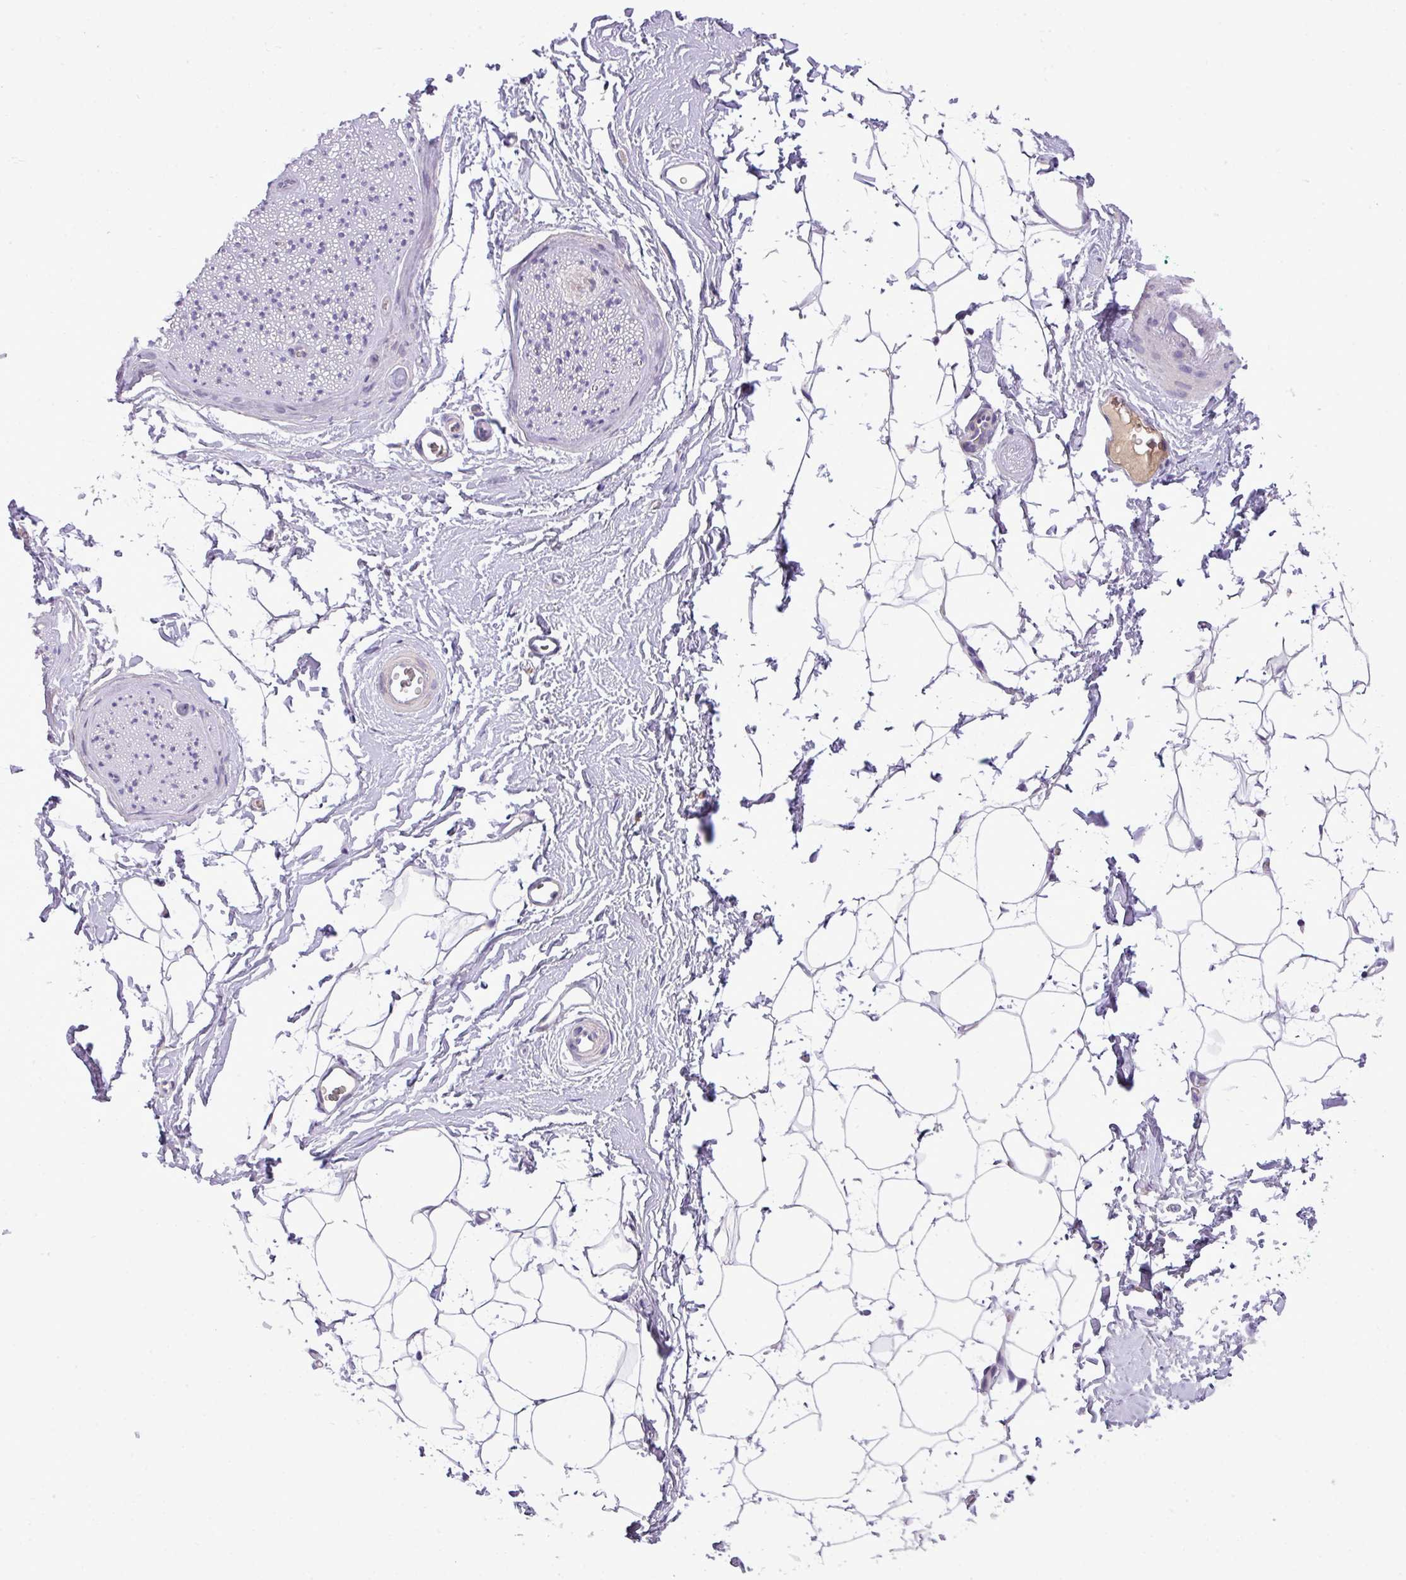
{"staining": {"intensity": "negative", "quantity": "none", "location": "none"}, "tissue": "adipose tissue", "cell_type": "Adipocytes", "image_type": "normal", "snomed": [{"axis": "morphology", "description": "Normal tissue, NOS"}, {"axis": "morphology", "description": "Adenocarcinoma, High grade"}, {"axis": "topography", "description": "Prostate"}, {"axis": "topography", "description": "Peripheral nerve tissue"}], "caption": "This is a image of IHC staining of normal adipose tissue, which shows no positivity in adipocytes.", "gene": "FAM222B", "patient": {"sex": "male", "age": 68}}